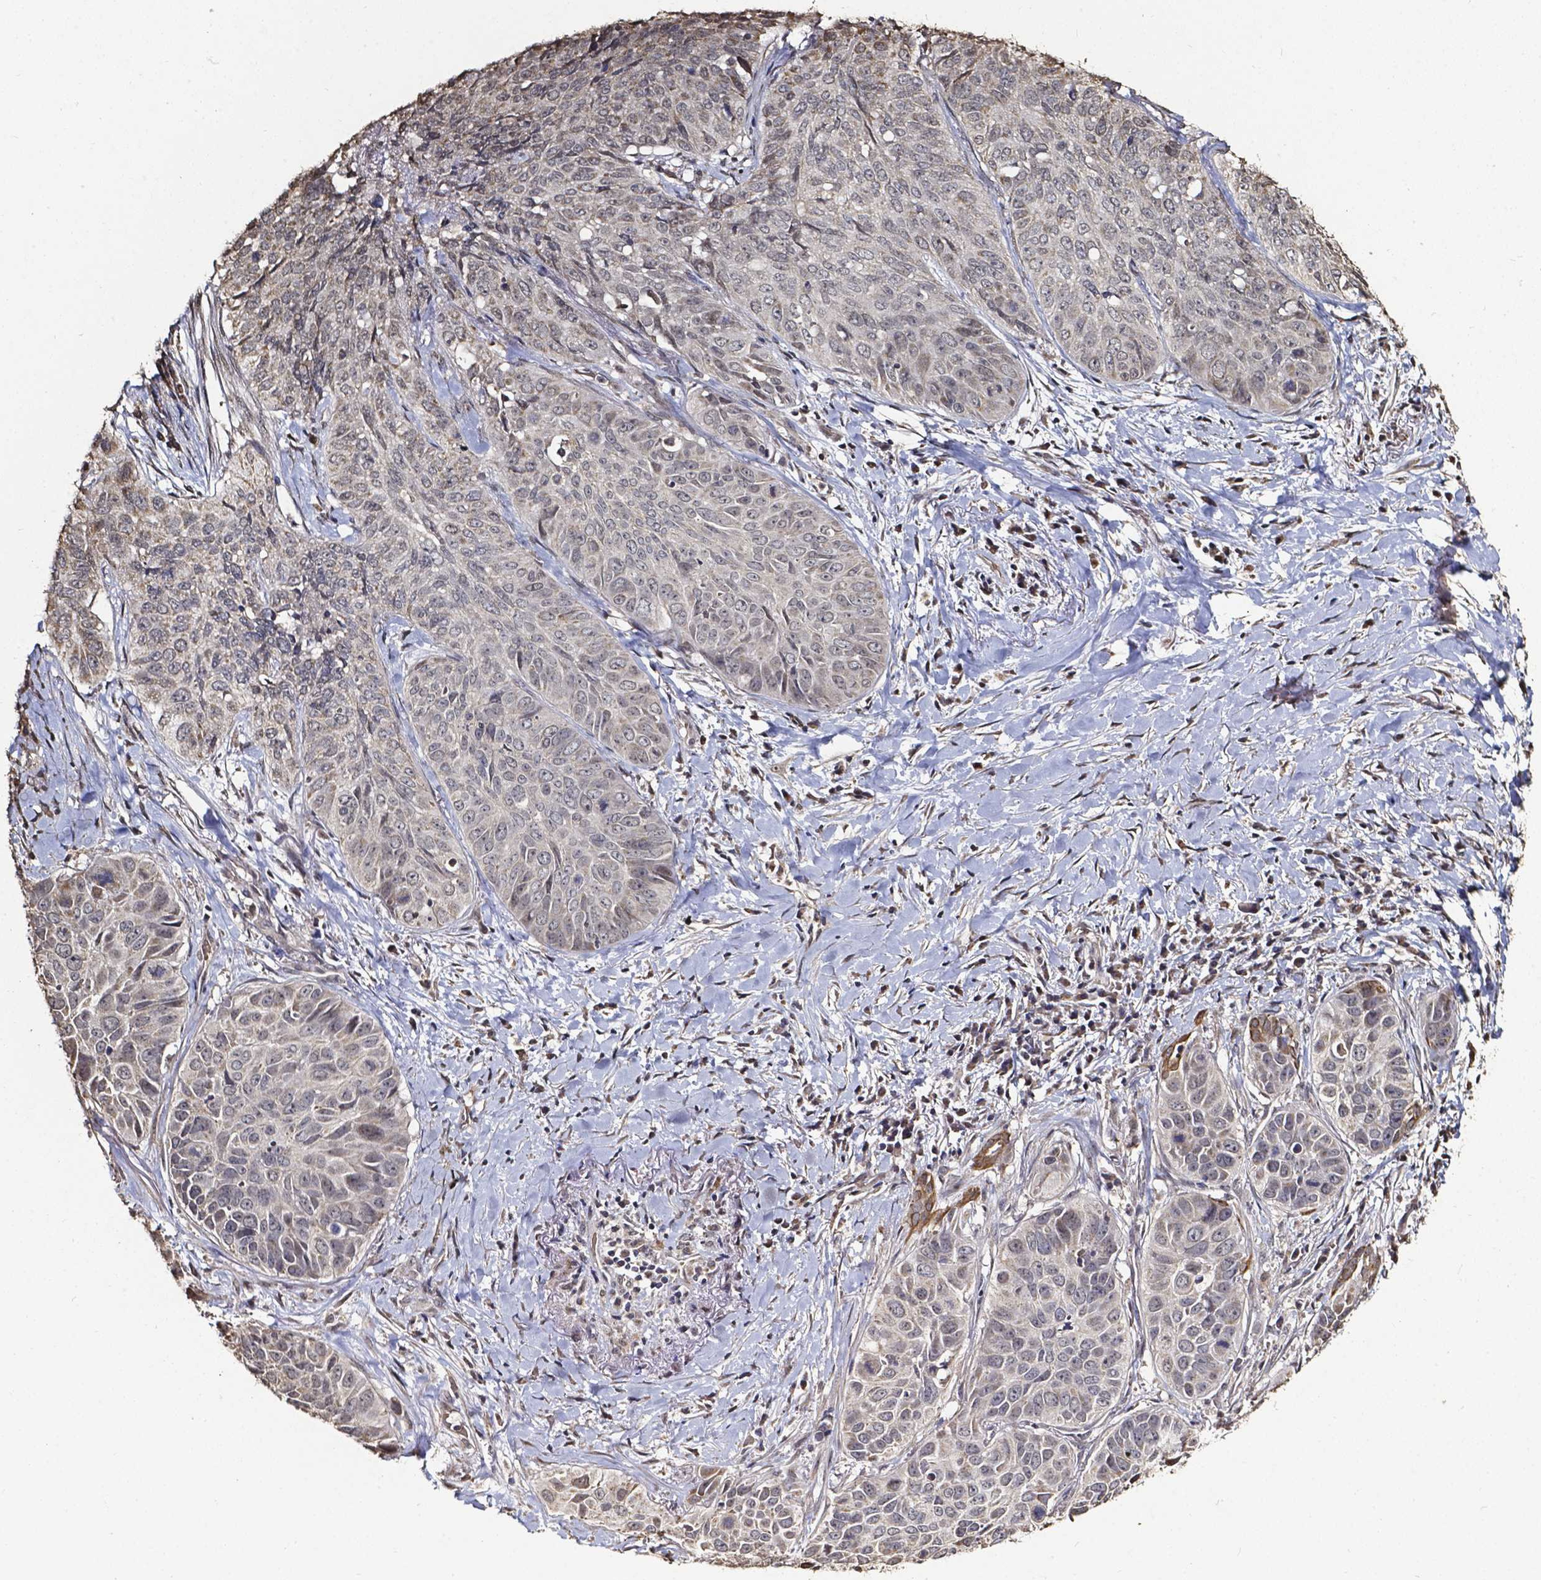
{"staining": {"intensity": "negative", "quantity": "none", "location": "none"}, "tissue": "lung cancer", "cell_type": "Tumor cells", "image_type": "cancer", "snomed": [{"axis": "morphology", "description": "Normal tissue, NOS"}, {"axis": "morphology", "description": "Squamous cell carcinoma, NOS"}, {"axis": "topography", "description": "Bronchus"}, {"axis": "topography", "description": "Lung"}], "caption": "Immunohistochemical staining of lung squamous cell carcinoma exhibits no significant staining in tumor cells.", "gene": "GLRA2", "patient": {"sex": "male", "age": 64}}